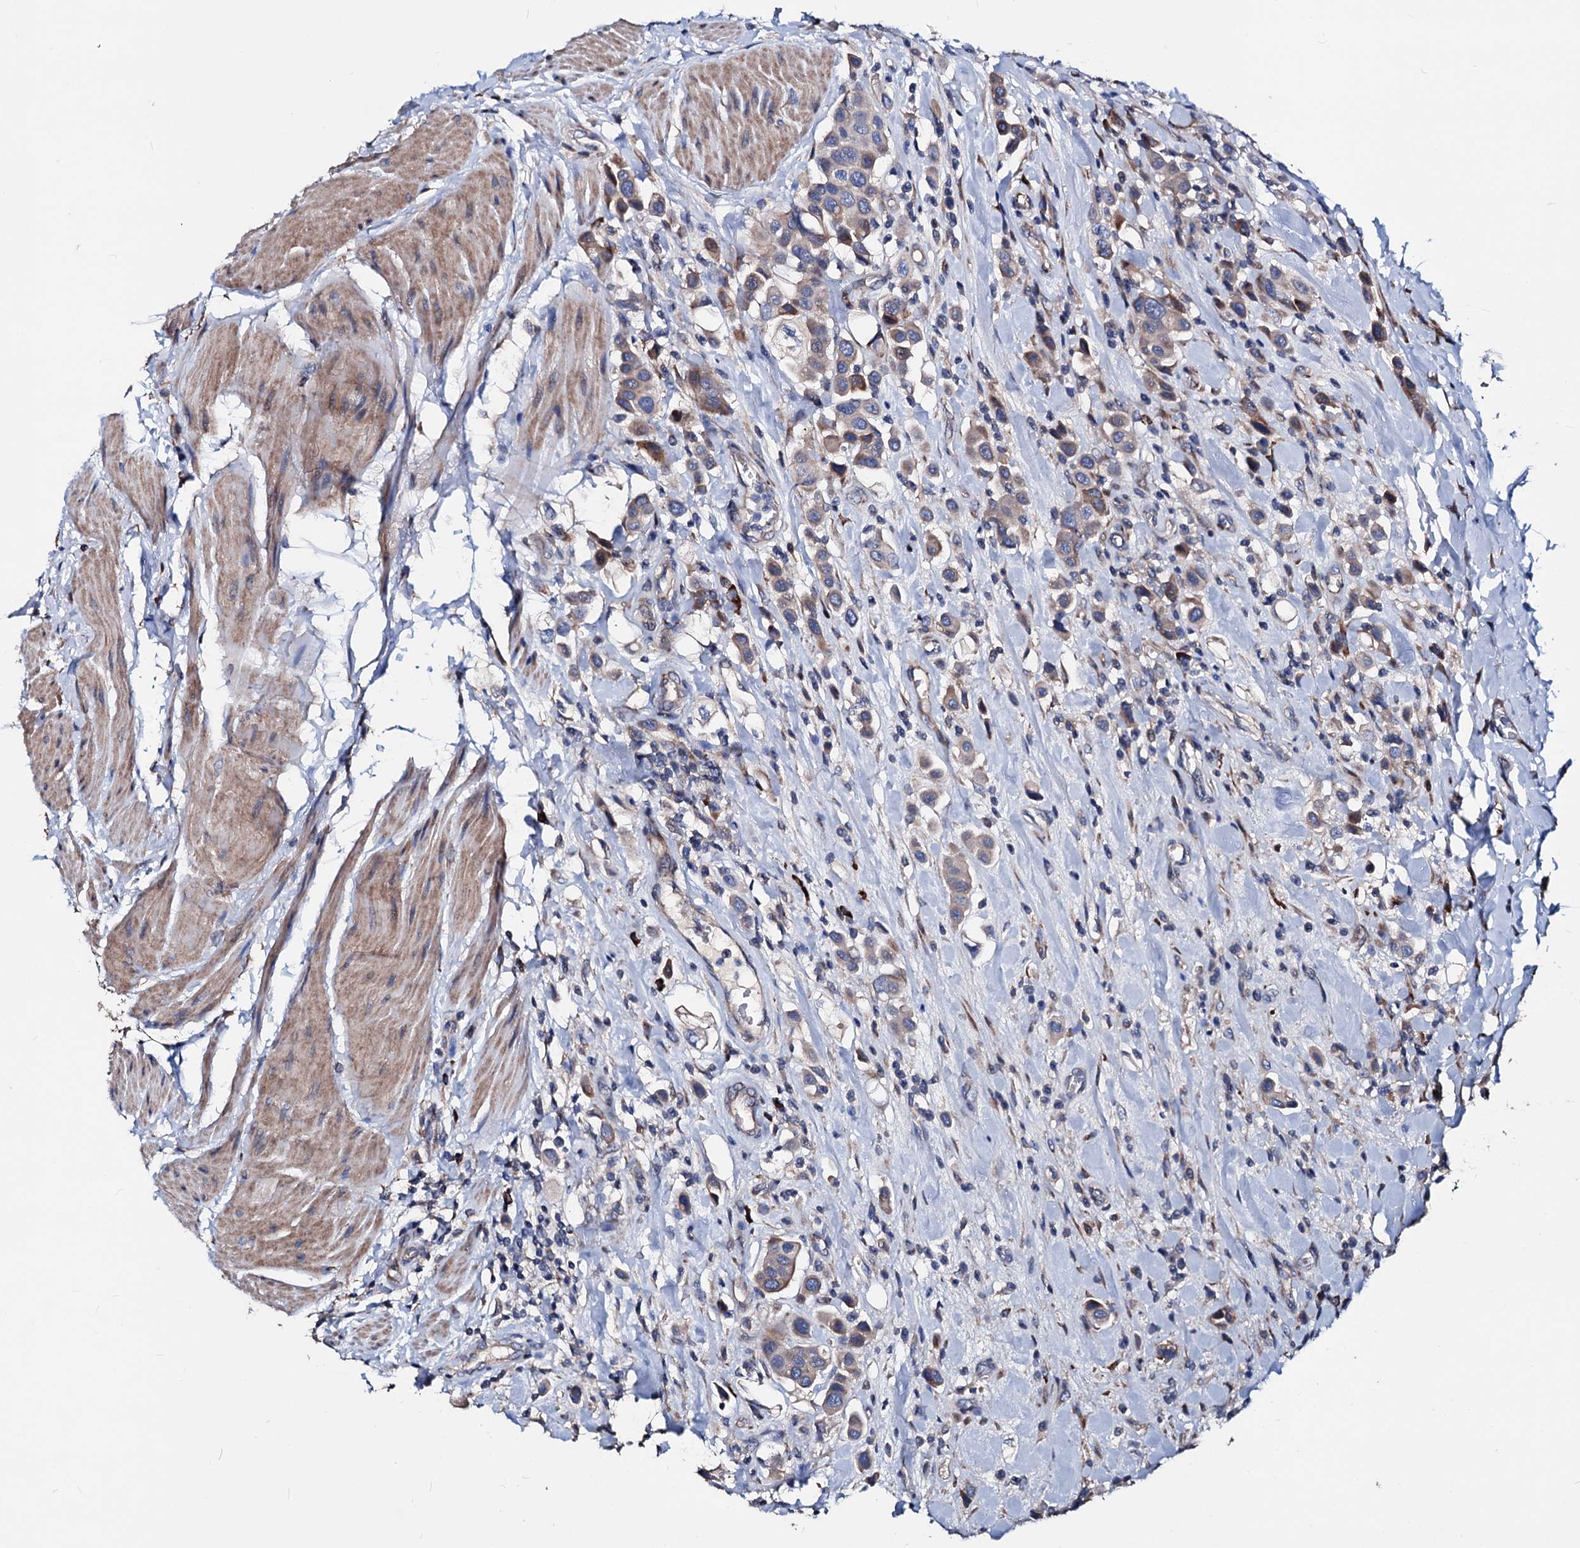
{"staining": {"intensity": "moderate", "quantity": ">75%", "location": "cytoplasmic/membranous"}, "tissue": "urothelial cancer", "cell_type": "Tumor cells", "image_type": "cancer", "snomed": [{"axis": "morphology", "description": "Urothelial carcinoma, High grade"}, {"axis": "topography", "description": "Urinary bladder"}], "caption": "Immunohistochemical staining of urothelial cancer shows medium levels of moderate cytoplasmic/membranous protein positivity in approximately >75% of tumor cells.", "gene": "AKAP11", "patient": {"sex": "male", "age": 50}}